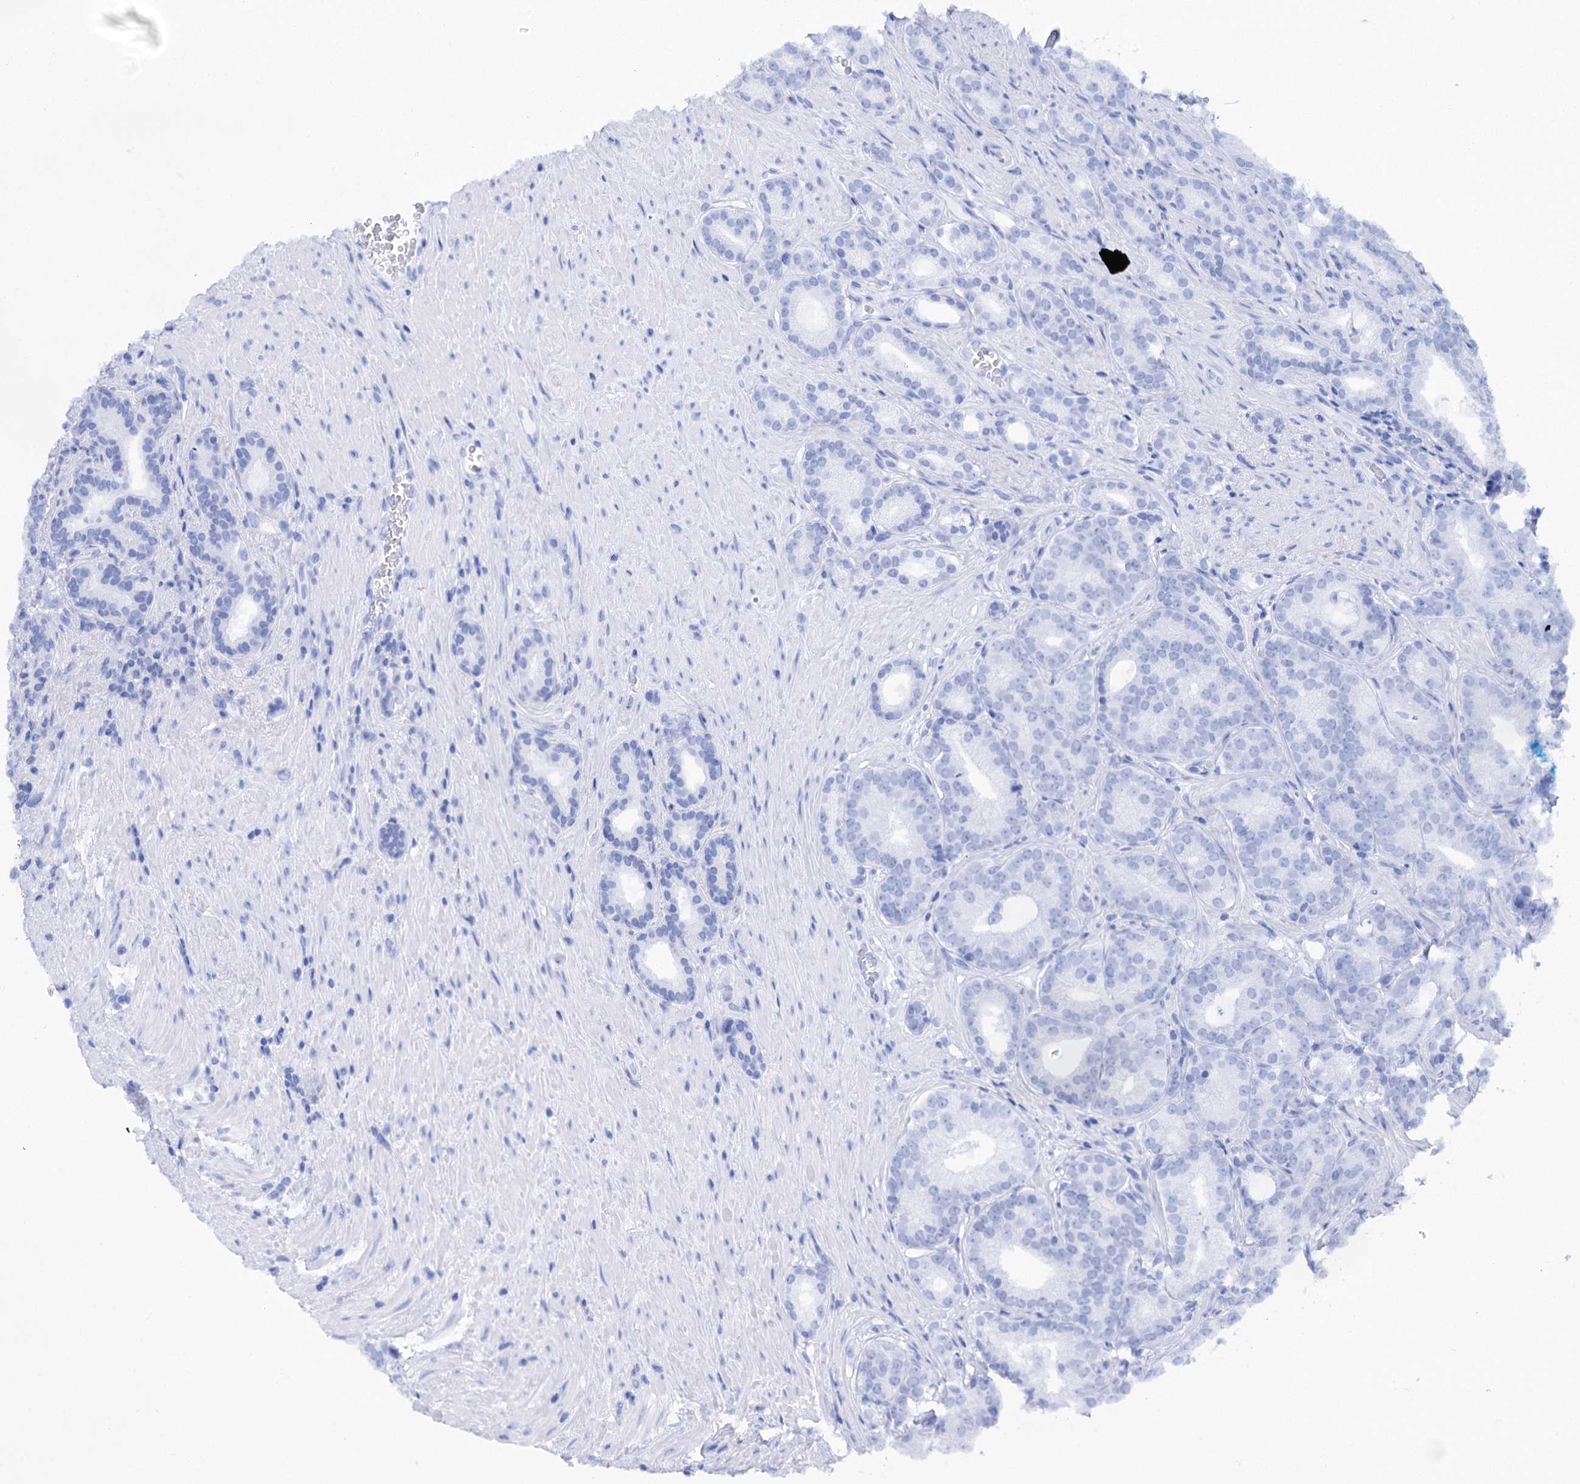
{"staining": {"intensity": "negative", "quantity": "none", "location": "none"}, "tissue": "prostate cancer", "cell_type": "Tumor cells", "image_type": "cancer", "snomed": [{"axis": "morphology", "description": "Adenocarcinoma, Low grade"}, {"axis": "topography", "description": "Prostate"}], "caption": "DAB immunohistochemical staining of prostate cancer (adenocarcinoma (low-grade)) exhibits no significant positivity in tumor cells.", "gene": "USP50", "patient": {"sex": "male", "age": 71}}